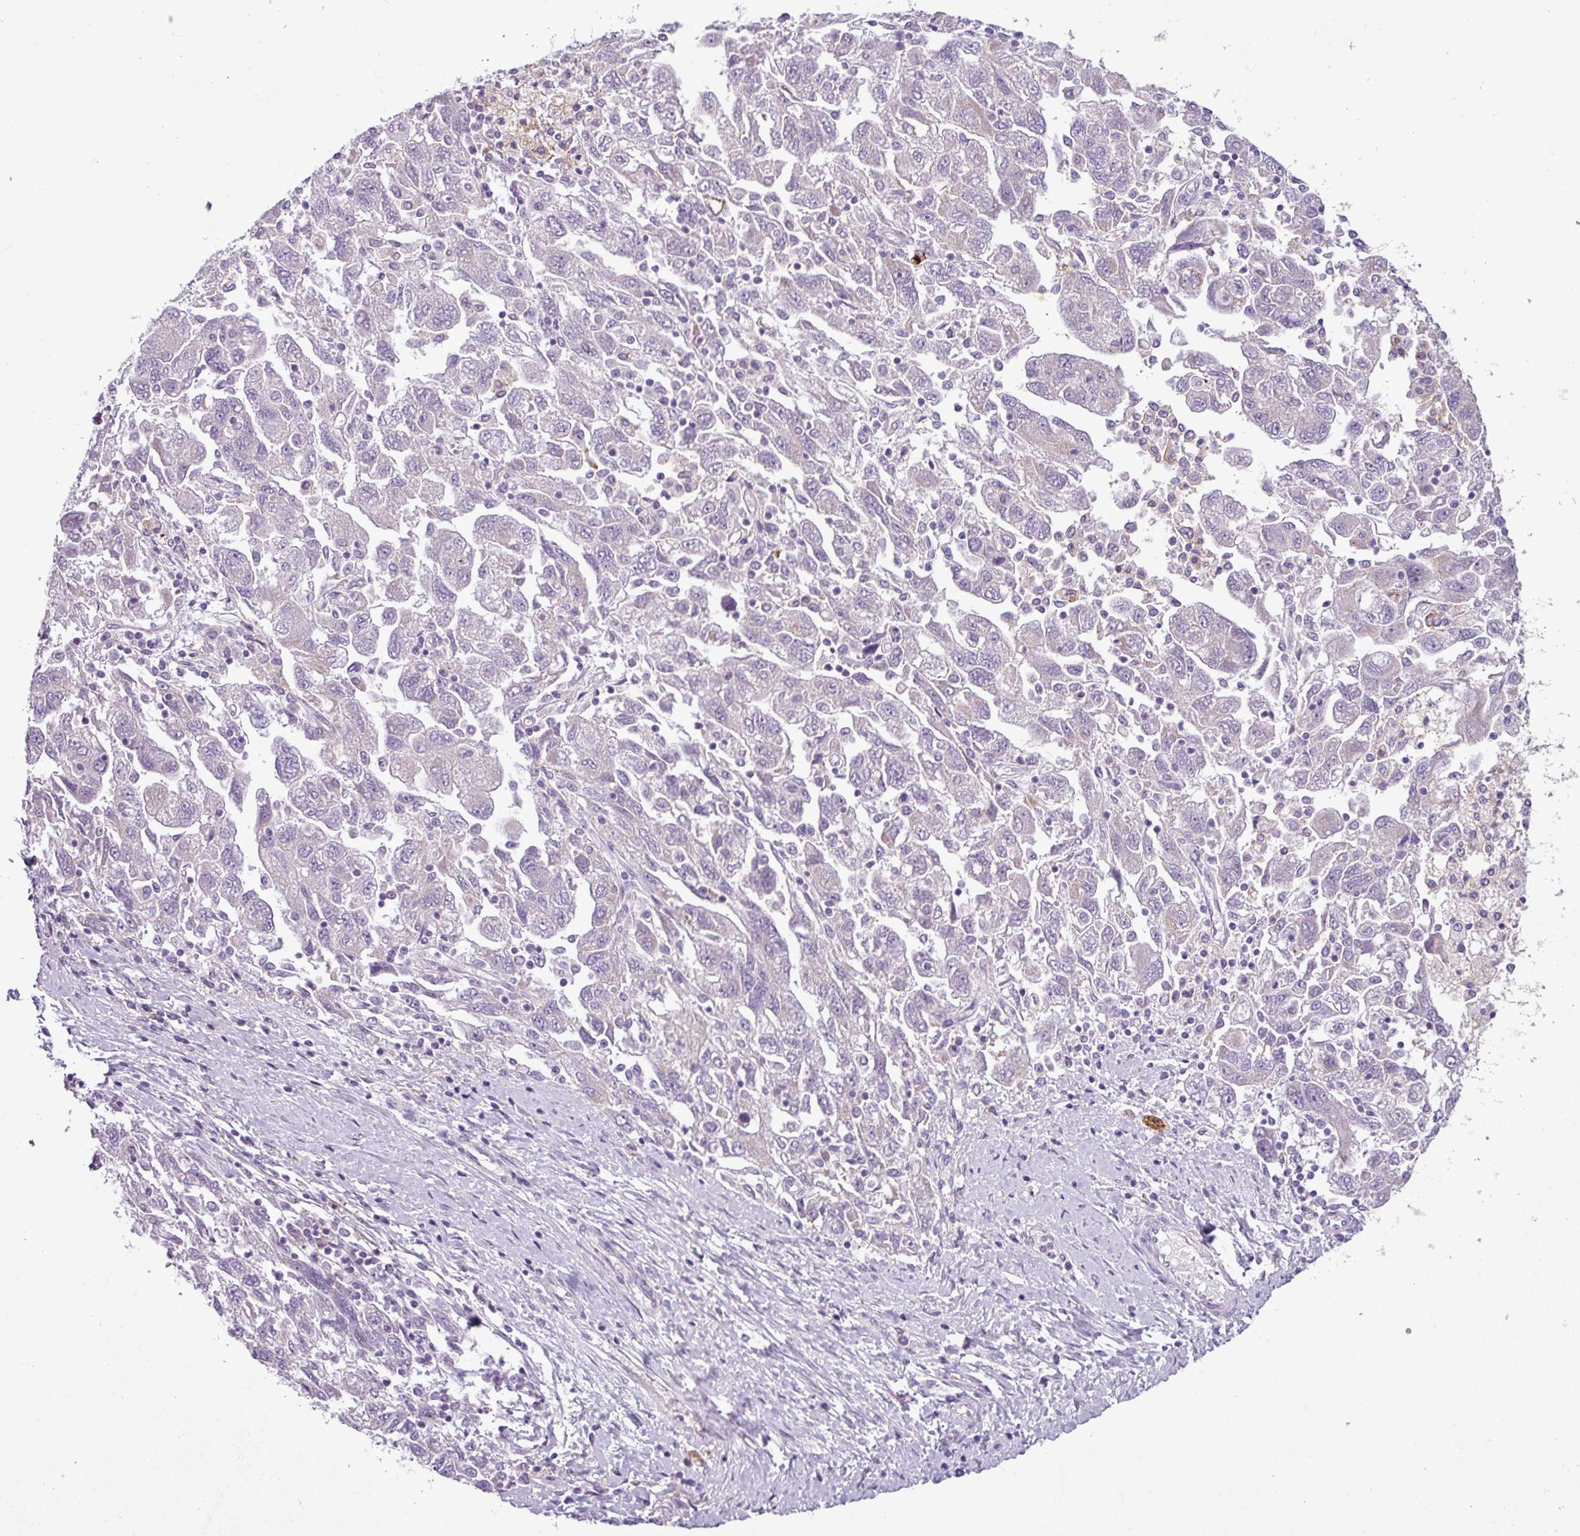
{"staining": {"intensity": "negative", "quantity": "none", "location": "none"}, "tissue": "ovarian cancer", "cell_type": "Tumor cells", "image_type": "cancer", "snomed": [{"axis": "morphology", "description": "Carcinoma, NOS"}, {"axis": "morphology", "description": "Cystadenocarcinoma, serous, NOS"}, {"axis": "topography", "description": "Ovary"}], "caption": "A micrograph of human ovarian cancer is negative for staining in tumor cells.", "gene": "C9orf24", "patient": {"sex": "female", "age": 69}}